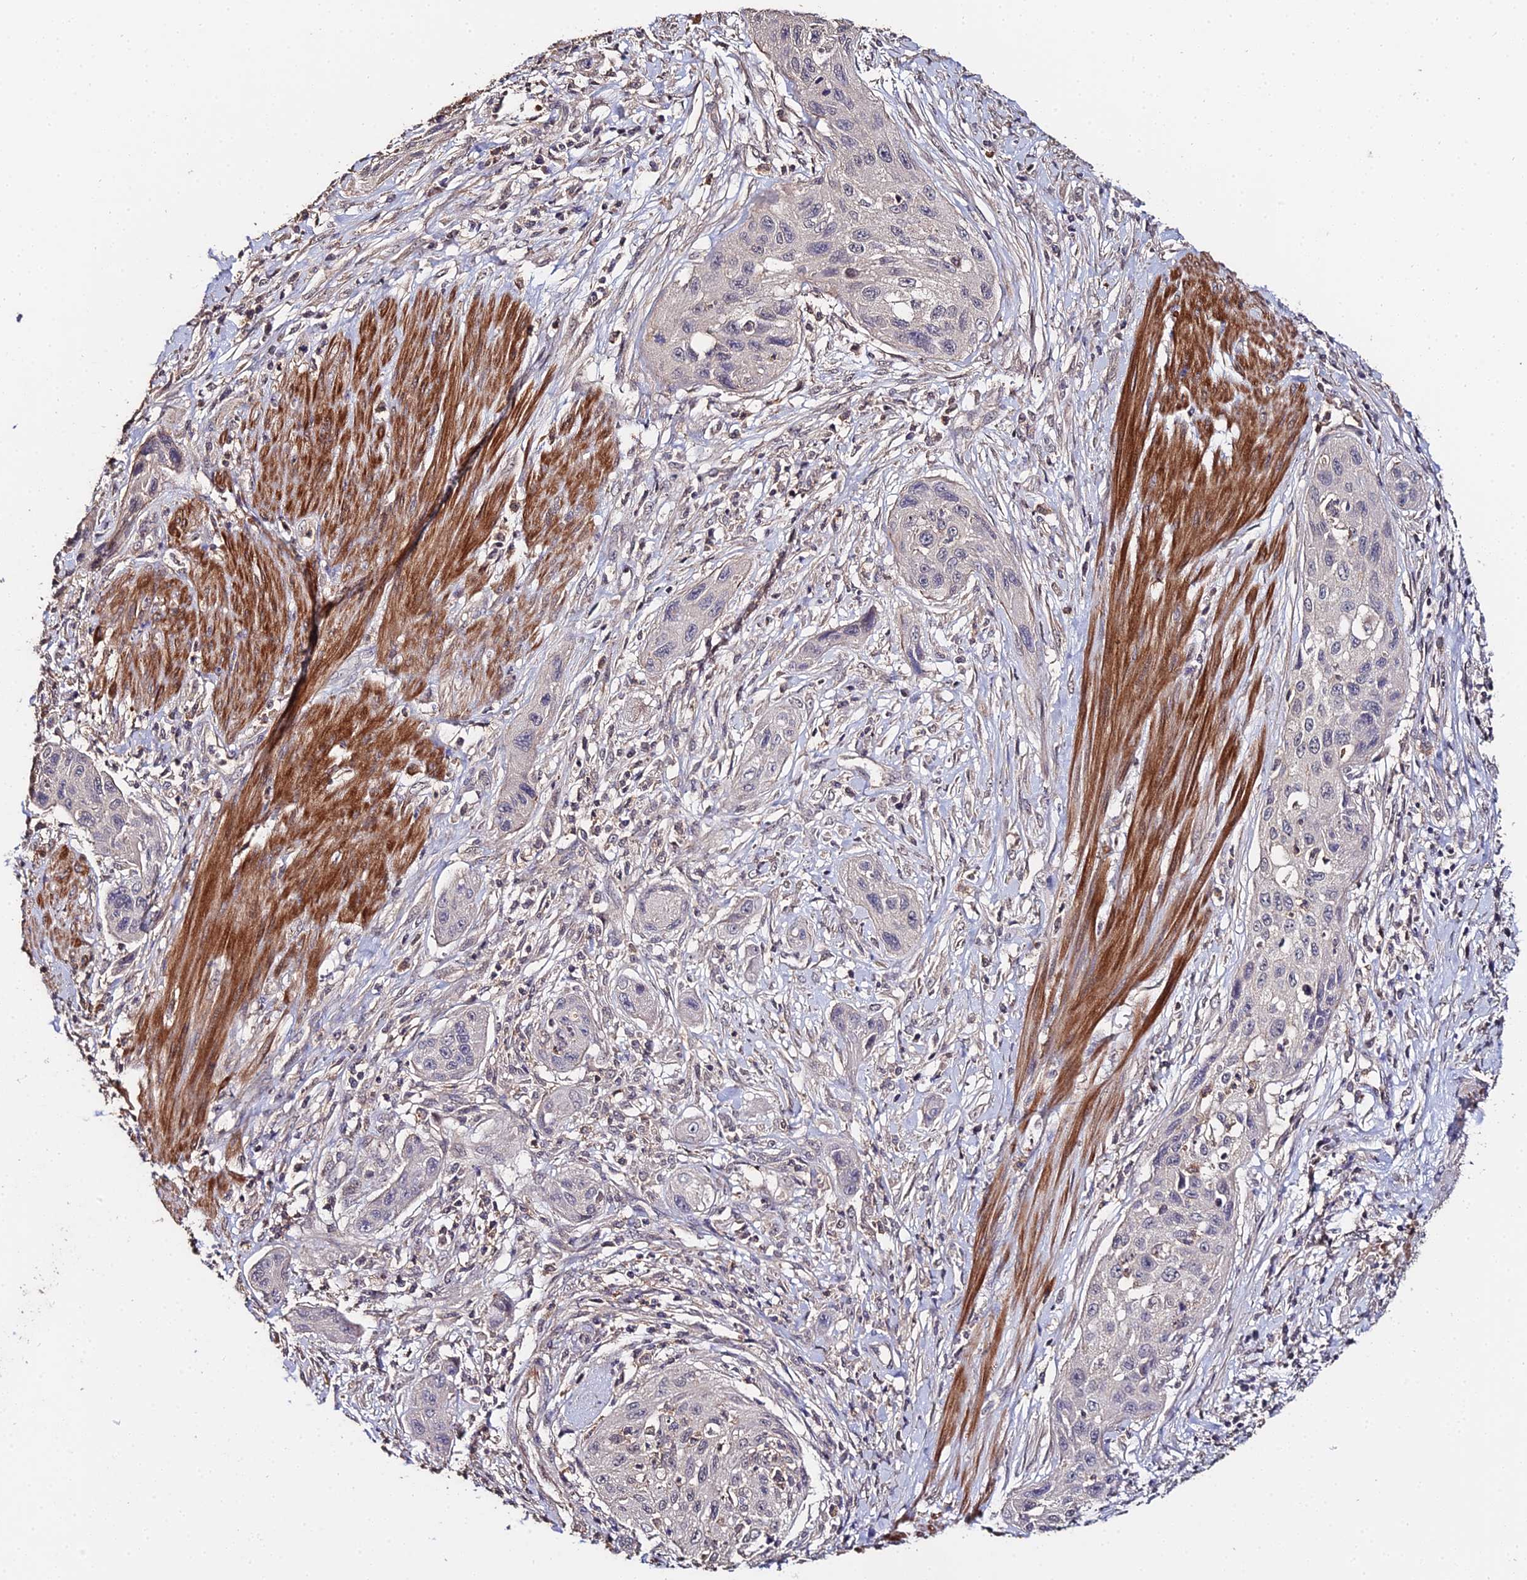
{"staining": {"intensity": "weak", "quantity": "<25%", "location": "nuclear"}, "tissue": "cervical cancer", "cell_type": "Tumor cells", "image_type": "cancer", "snomed": [{"axis": "morphology", "description": "Squamous cell carcinoma, NOS"}, {"axis": "topography", "description": "Cervix"}], "caption": "This image is of cervical squamous cell carcinoma stained with immunohistochemistry (IHC) to label a protein in brown with the nuclei are counter-stained blue. There is no staining in tumor cells. (DAB IHC with hematoxylin counter stain).", "gene": "LSM5", "patient": {"sex": "female", "age": 42}}